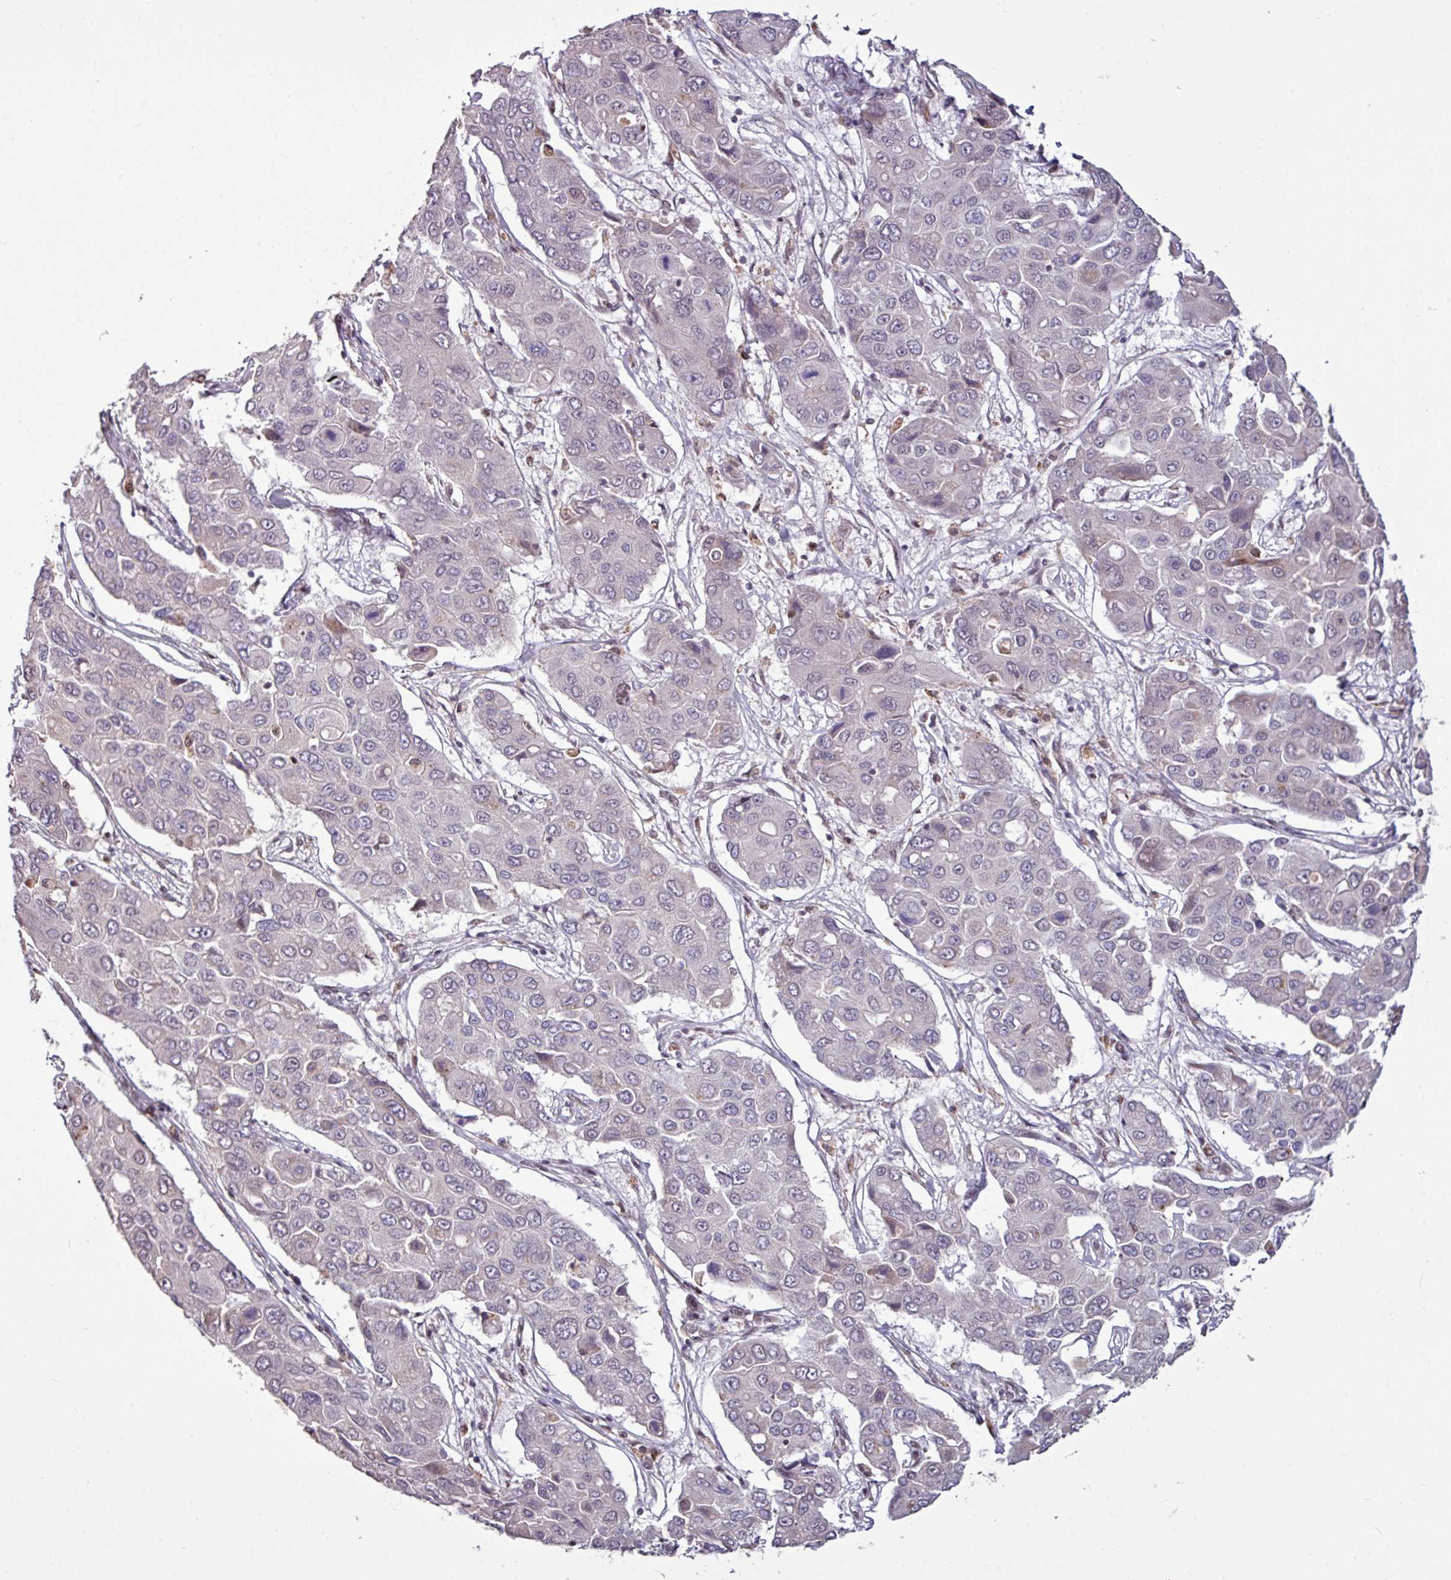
{"staining": {"intensity": "negative", "quantity": "none", "location": "none"}, "tissue": "liver cancer", "cell_type": "Tumor cells", "image_type": "cancer", "snomed": [{"axis": "morphology", "description": "Cholangiocarcinoma"}, {"axis": "topography", "description": "Liver"}], "caption": "IHC of human liver cancer shows no expression in tumor cells. (DAB (3,3'-diaminobenzidine) immunohistochemistry (IHC), high magnification).", "gene": "SKIC2", "patient": {"sex": "male", "age": 67}}